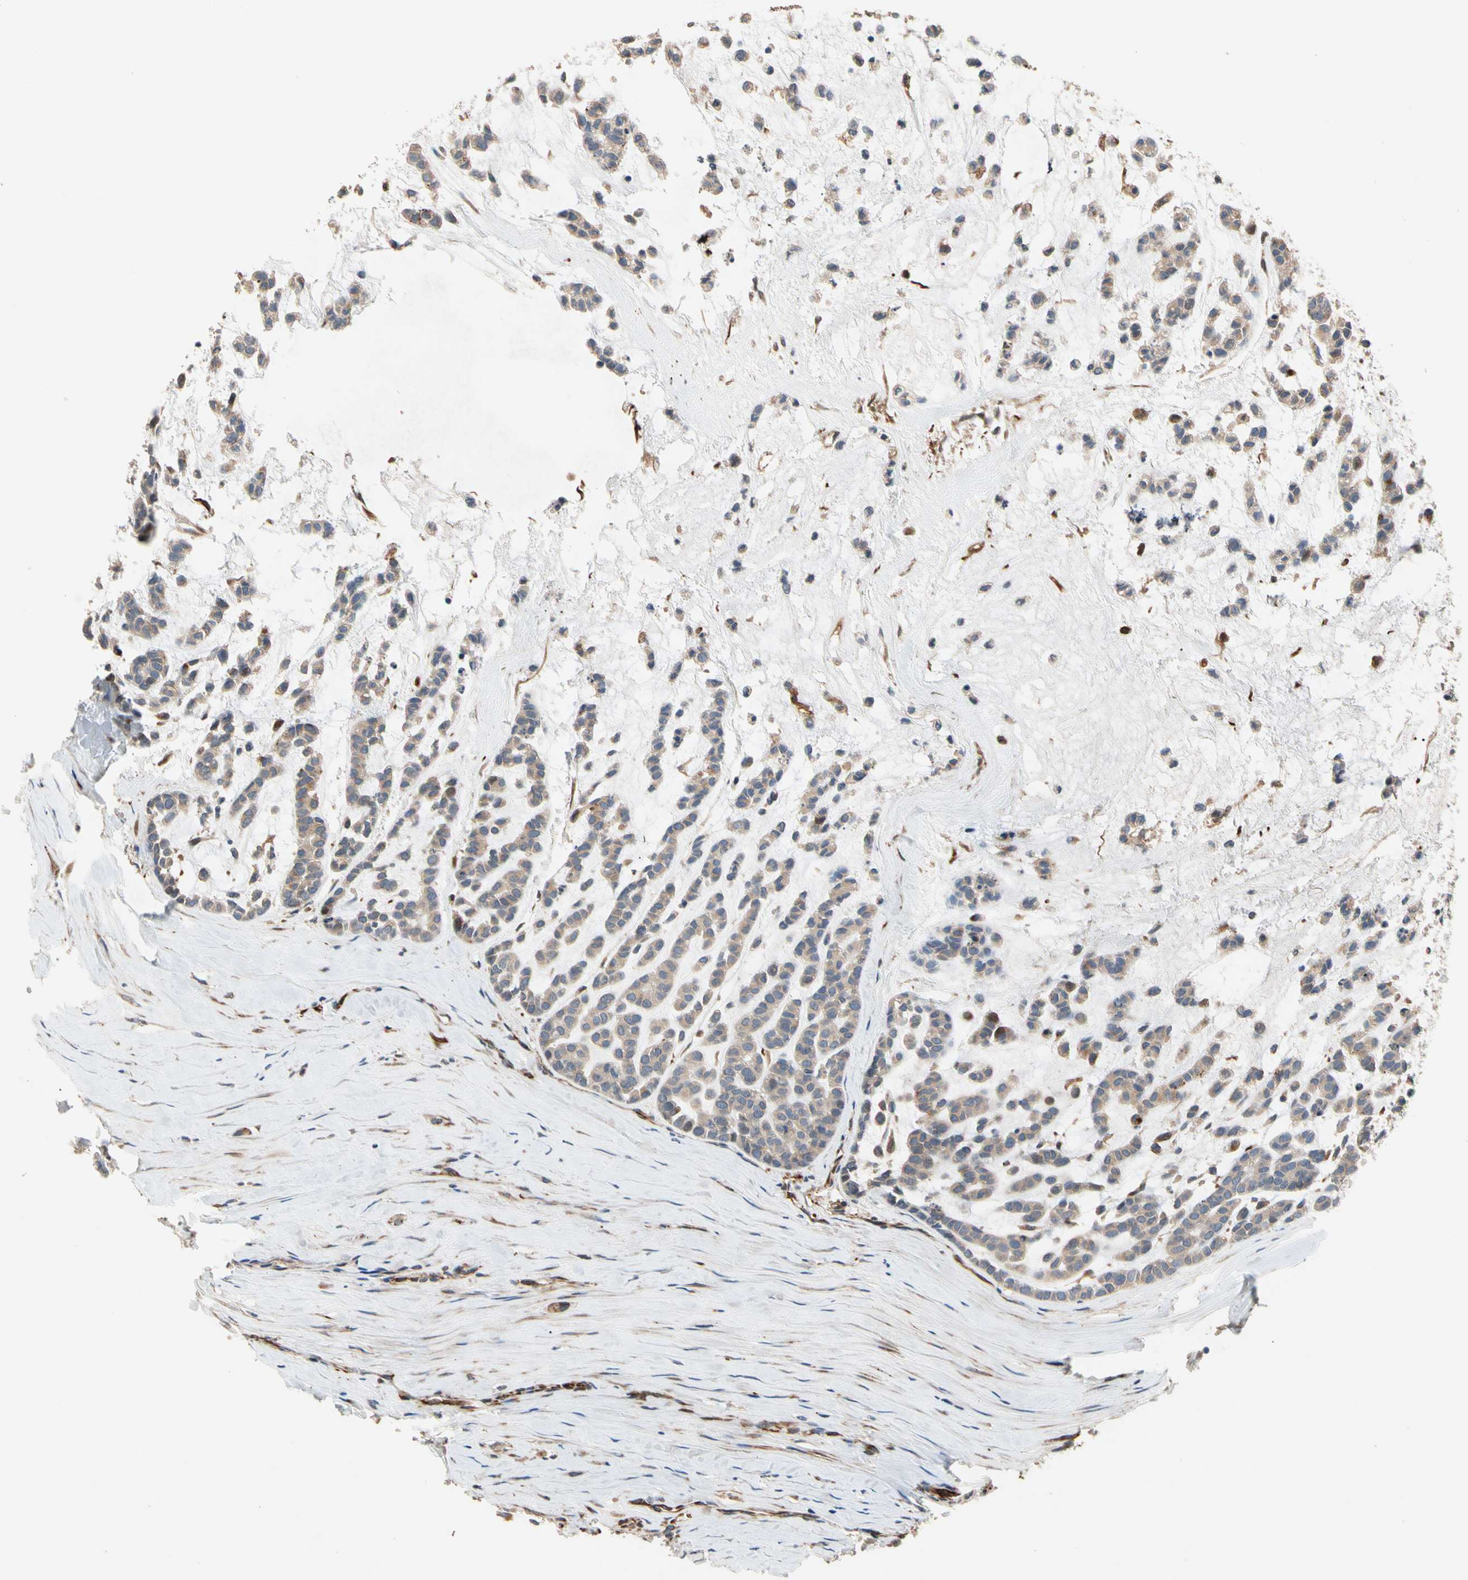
{"staining": {"intensity": "moderate", "quantity": ">75%", "location": "cytoplasmic/membranous"}, "tissue": "head and neck cancer", "cell_type": "Tumor cells", "image_type": "cancer", "snomed": [{"axis": "morphology", "description": "Adenocarcinoma, NOS"}, {"axis": "morphology", "description": "Adenoma, NOS"}, {"axis": "topography", "description": "Head-Neck"}], "caption": "Head and neck cancer stained for a protein reveals moderate cytoplasmic/membranous positivity in tumor cells. (brown staining indicates protein expression, while blue staining denotes nuclei).", "gene": "FGD6", "patient": {"sex": "female", "age": 55}}